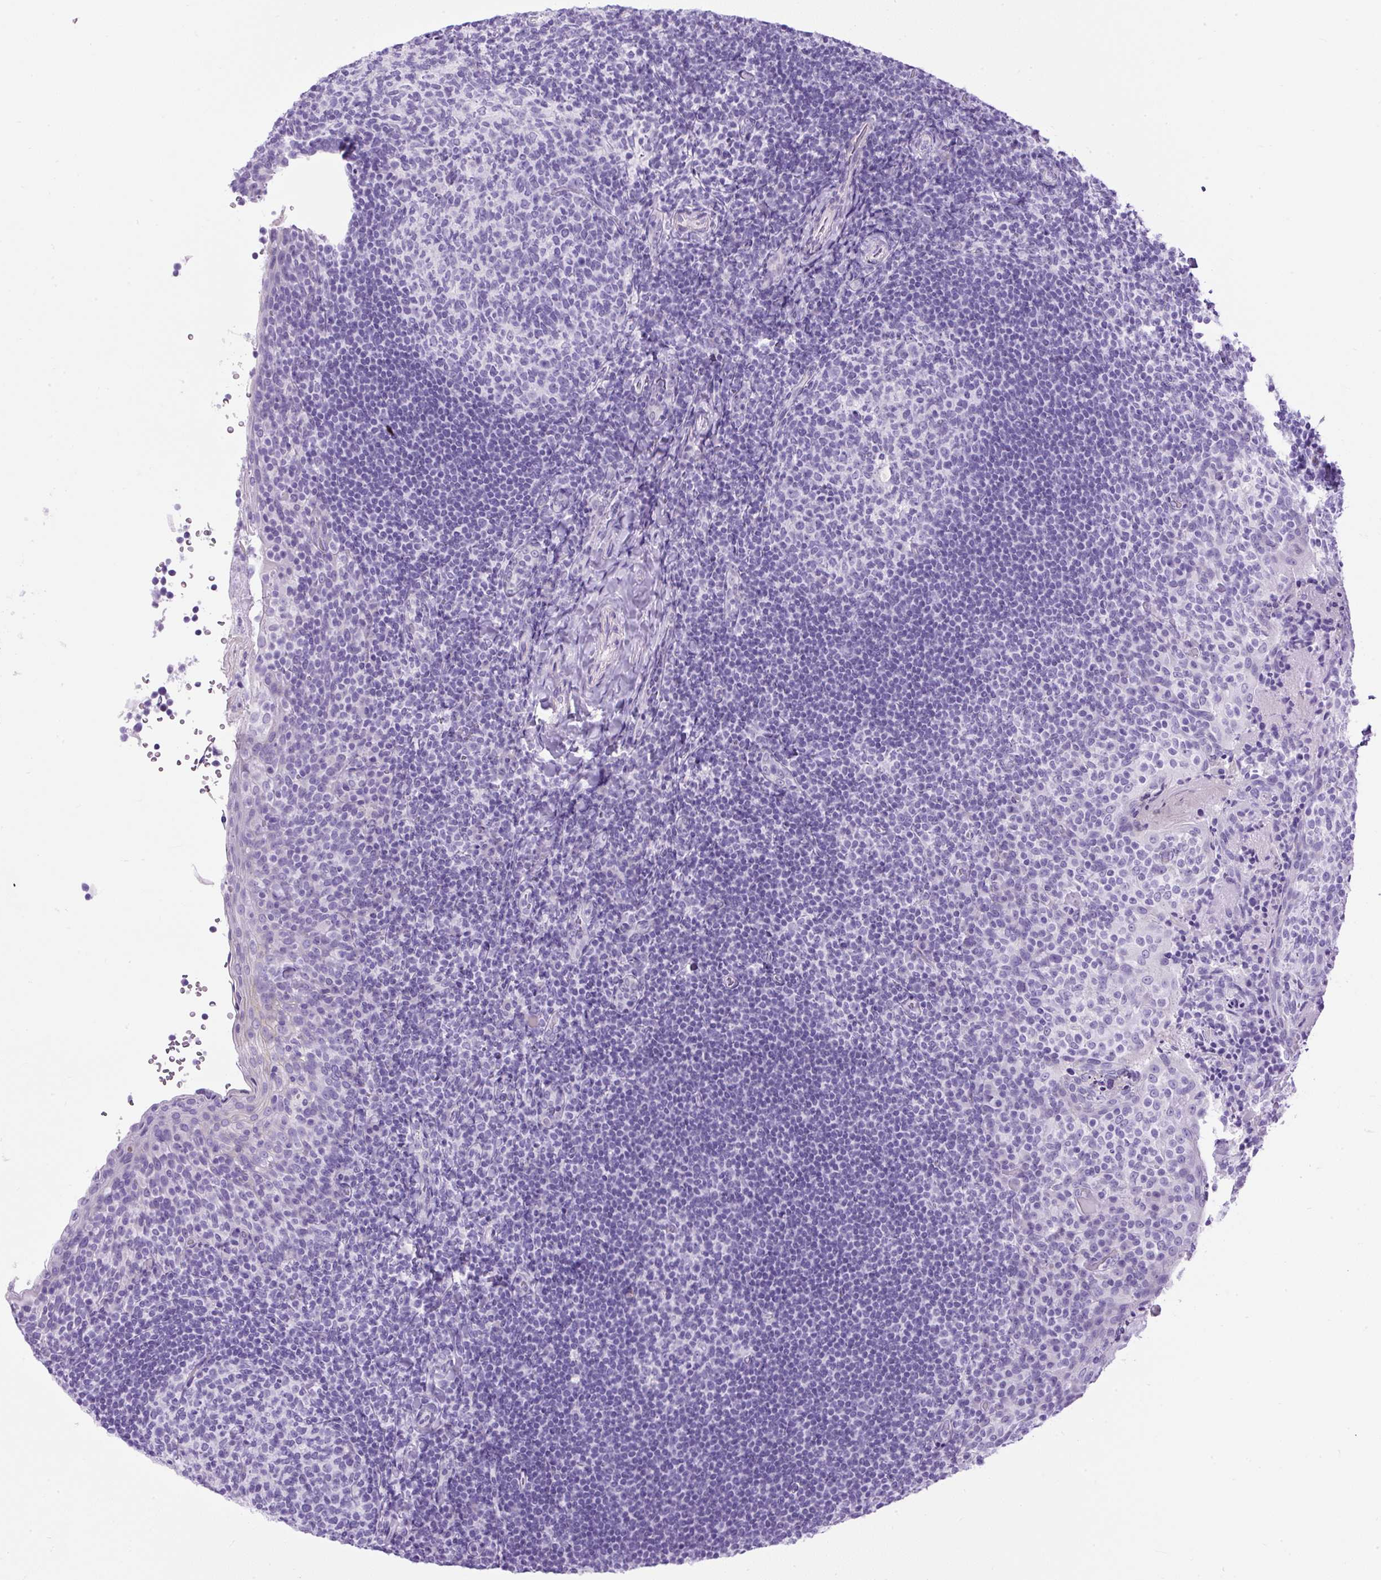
{"staining": {"intensity": "negative", "quantity": "none", "location": "none"}, "tissue": "tonsil", "cell_type": "Germinal center cells", "image_type": "normal", "snomed": [{"axis": "morphology", "description": "Normal tissue, NOS"}, {"axis": "topography", "description": "Tonsil"}], "caption": "DAB (3,3'-diaminobenzidine) immunohistochemical staining of unremarkable human tonsil demonstrates no significant expression in germinal center cells. (DAB immunohistochemistry (IHC) with hematoxylin counter stain).", "gene": "UPP1", "patient": {"sex": "female", "age": 10}}